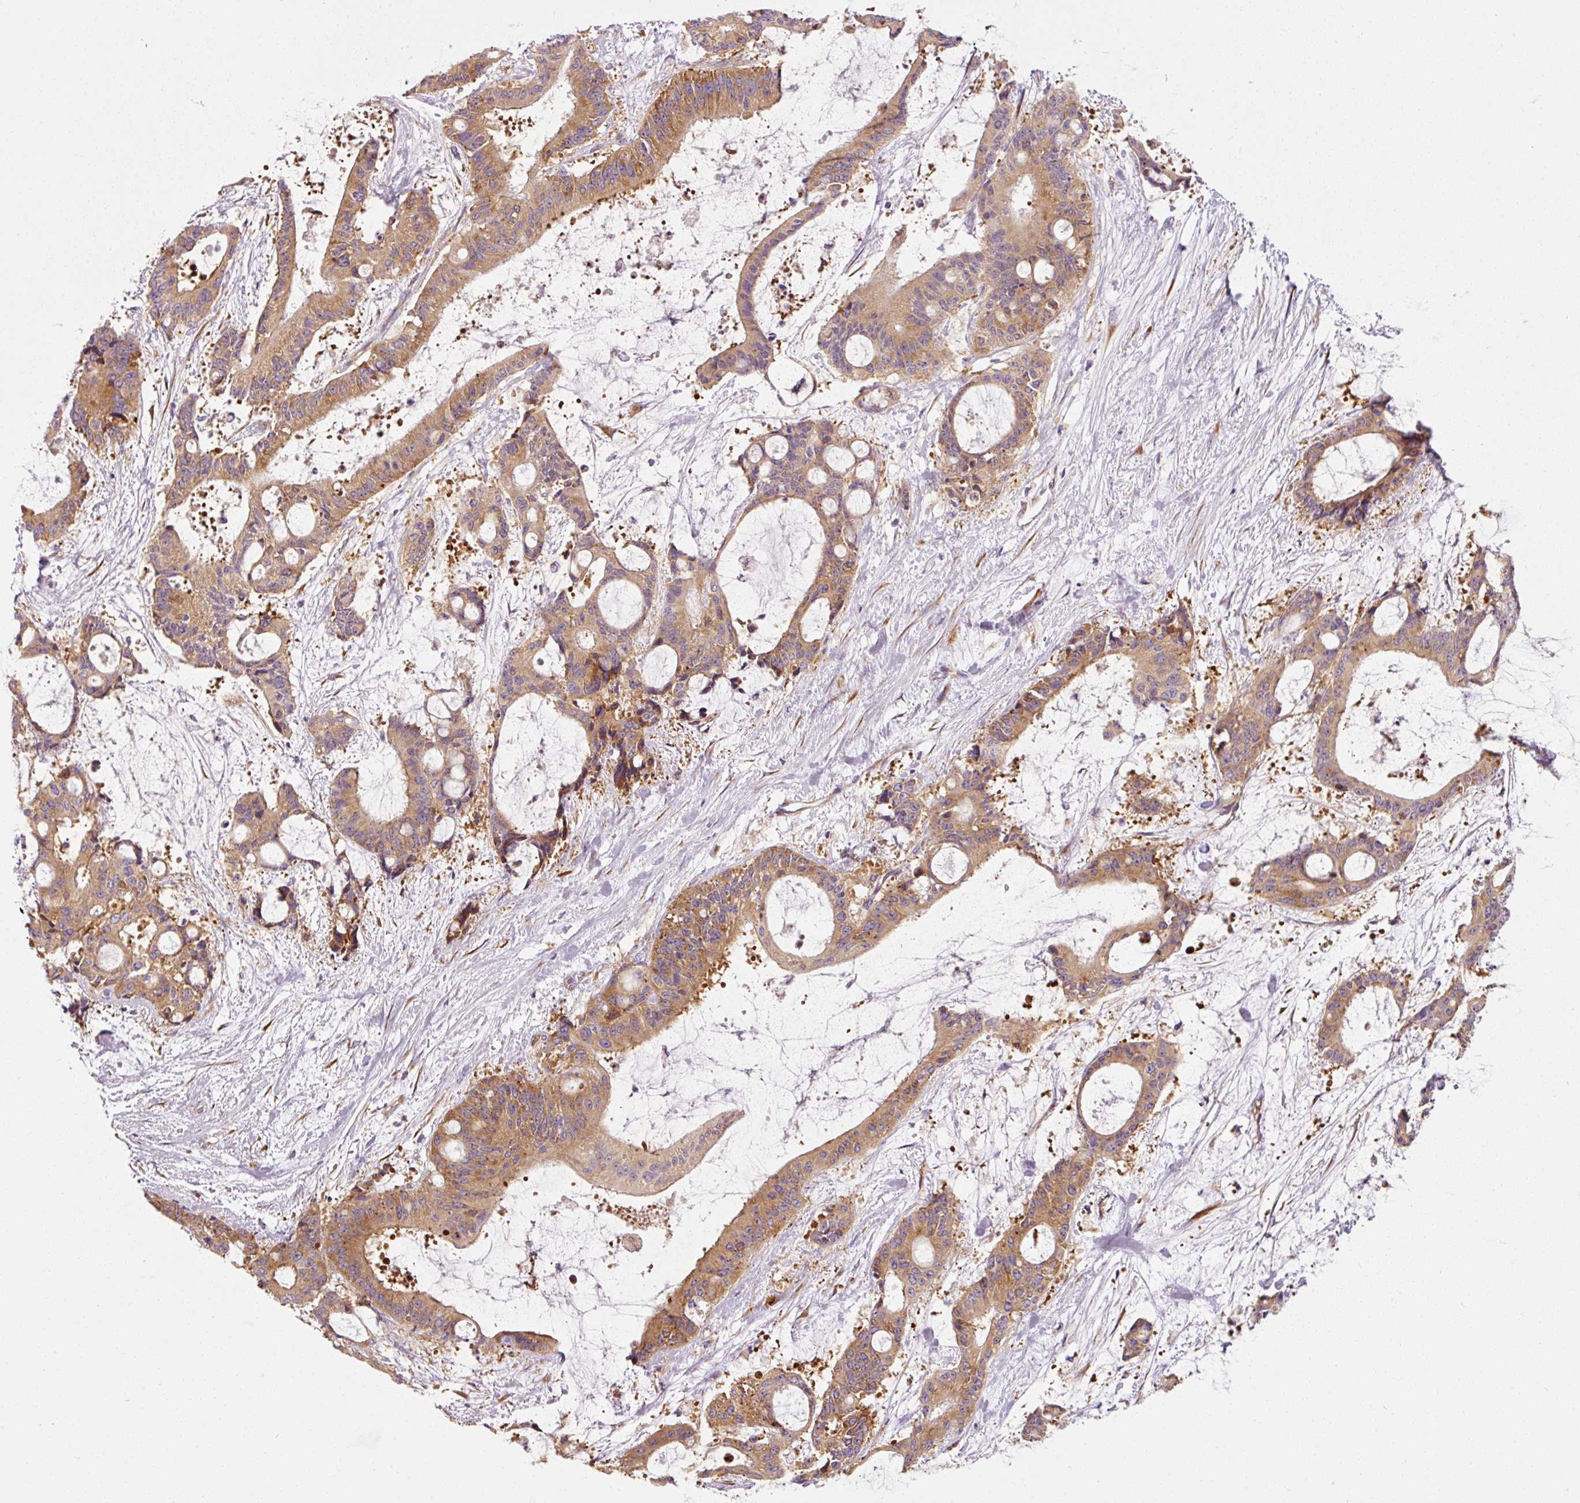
{"staining": {"intensity": "moderate", "quantity": ">75%", "location": "cytoplasmic/membranous"}, "tissue": "liver cancer", "cell_type": "Tumor cells", "image_type": "cancer", "snomed": [{"axis": "morphology", "description": "Normal tissue, NOS"}, {"axis": "morphology", "description": "Cholangiocarcinoma"}, {"axis": "topography", "description": "Liver"}, {"axis": "topography", "description": "Peripheral nerve tissue"}], "caption": "The image shows staining of liver cancer (cholangiocarcinoma), revealing moderate cytoplasmic/membranous protein staining (brown color) within tumor cells. The staining was performed using DAB to visualize the protein expression in brown, while the nuclei were stained in blue with hematoxylin (Magnification: 20x).", "gene": "RPL10A", "patient": {"sex": "female", "age": 73}}